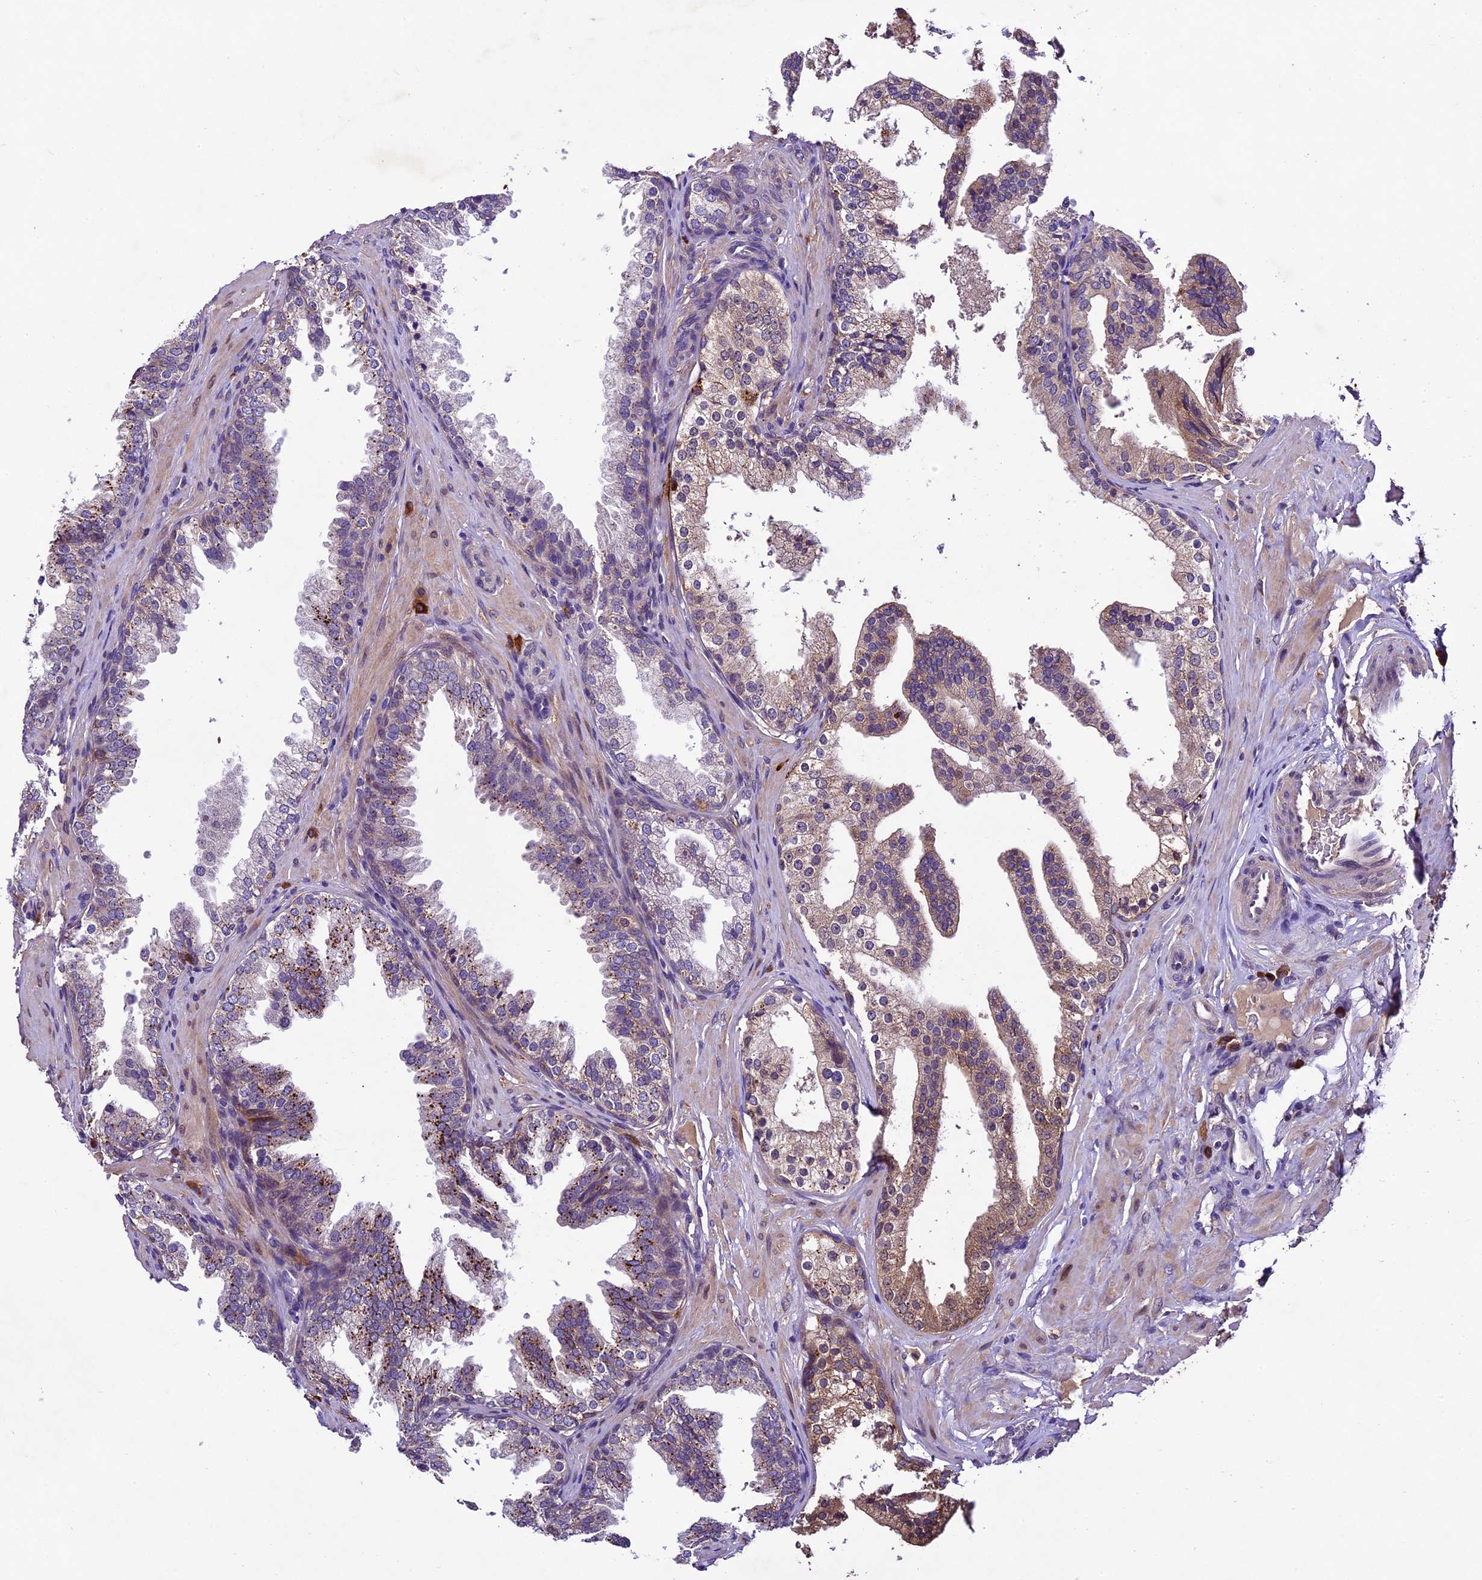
{"staining": {"intensity": "moderate", "quantity": "<25%", "location": "cytoplasmic/membranous"}, "tissue": "prostate", "cell_type": "Glandular cells", "image_type": "normal", "snomed": [{"axis": "morphology", "description": "Normal tissue, NOS"}, {"axis": "topography", "description": "Prostate"}], "caption": "This photomicrograph reveals immunohistochemistry staining of normal prostate, with low moderate cytoplasmic/membranous expression in approximately <25% of glandular cells.", "gene": "CILP2", "patient": {"sex": "male", "age": 60}}